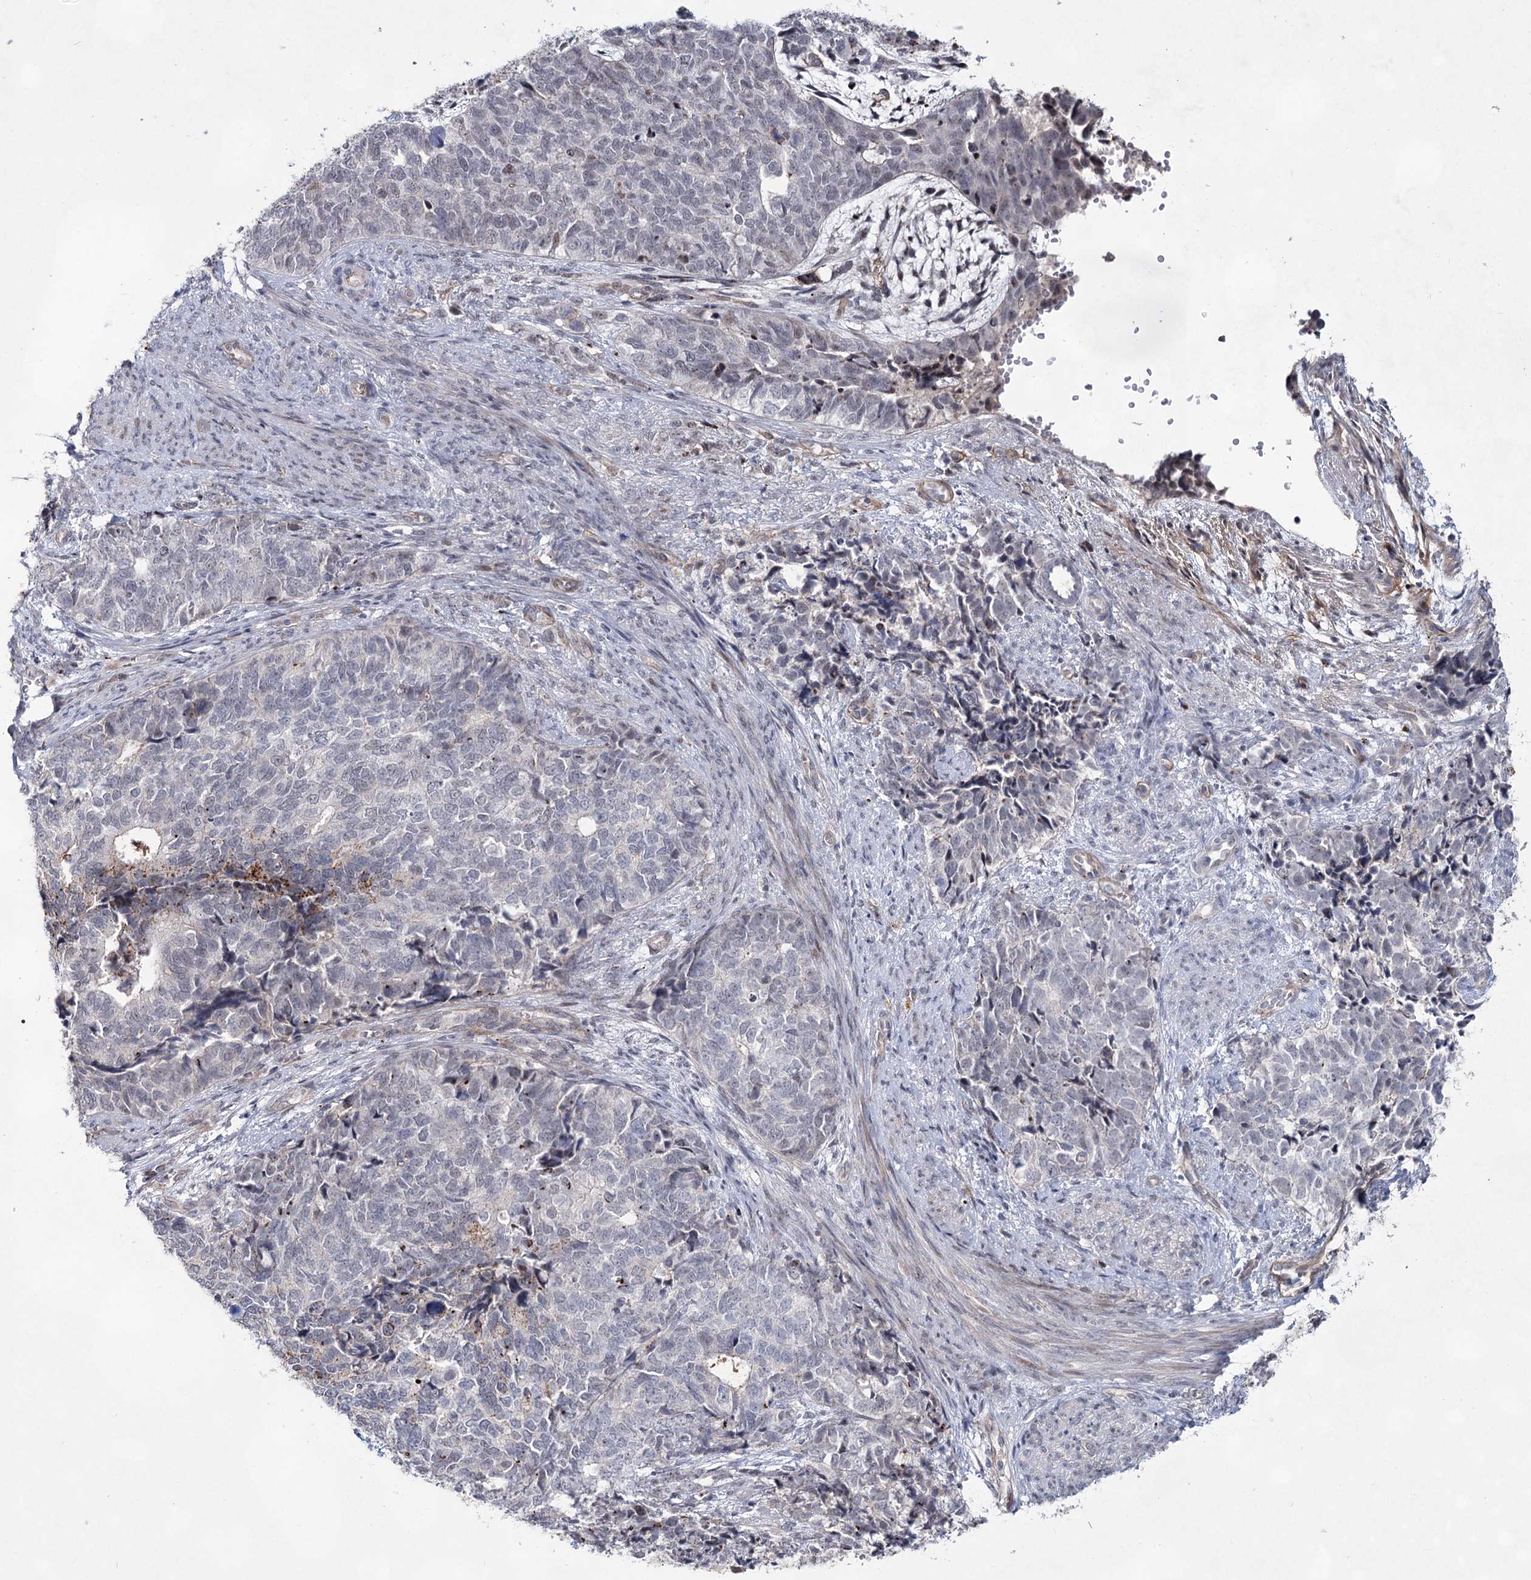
{"staining": {"intensity": "negative", "quantity": "none", "location": "none"}, "tissue": "cervical cancer", "cell_type": "Tumor cells", "image_type": "cancer", "snomed": [{"axis": "morphology", "description": "Squamous cell carcinoma, NOS"}, {"axis": "topography", "description": "Cervix"}], "caption": "This is a photomicrograph of immunohistochemistry (IHC) staining of cervical squamous cell carcinoma, which shows no expression in tumor cells. (Immunohistochemistry (ihc), brightfield microscopy, high magnification).", "gene": "ATL2", "patient": {"sex": "female", "age": 63}}